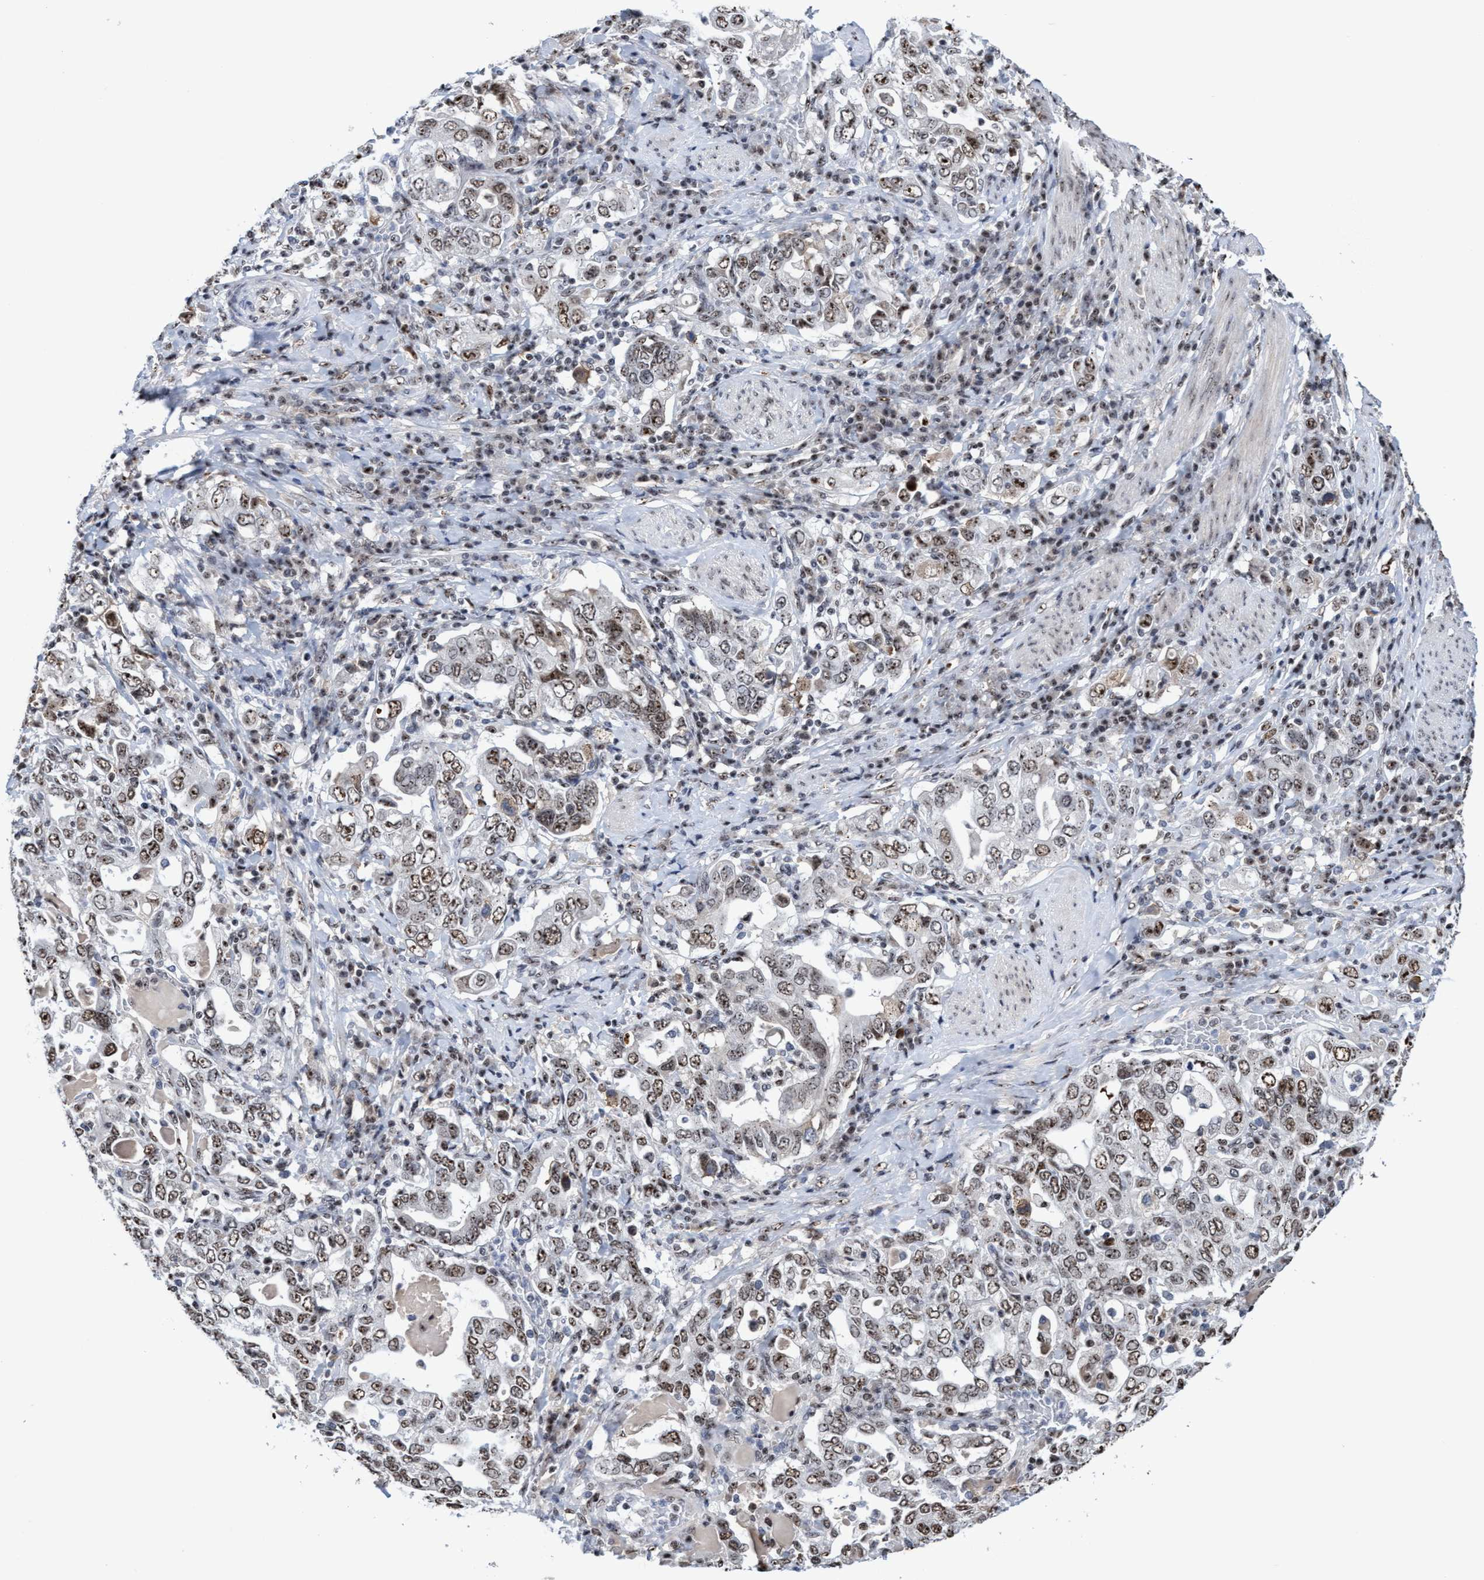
{"staining": {"intensity": "moderate", "quantity": ">75%", "location": "nuclear"}, "tissue": "stomach cancer", "cell_type": "Tumor cells", "image_type": "cancer", "snomed": [{"axis": "morphology", "description": "Adenocarcinoma, NOS"}, {"axis": "topography", "description": "Stomach, upper"}], "caption": "Immunohistochemistry histopathology image of neoplastic tissue: human stomach cancer (adenocarcinoma) stained using IHC displays medium levels of moderate protein expression localized specifically in the nuclear of tumor cells, appearing as a nuclear brown color.", "gene": "EFCAB10", "patient": {"sex": "male", "age": 62}}